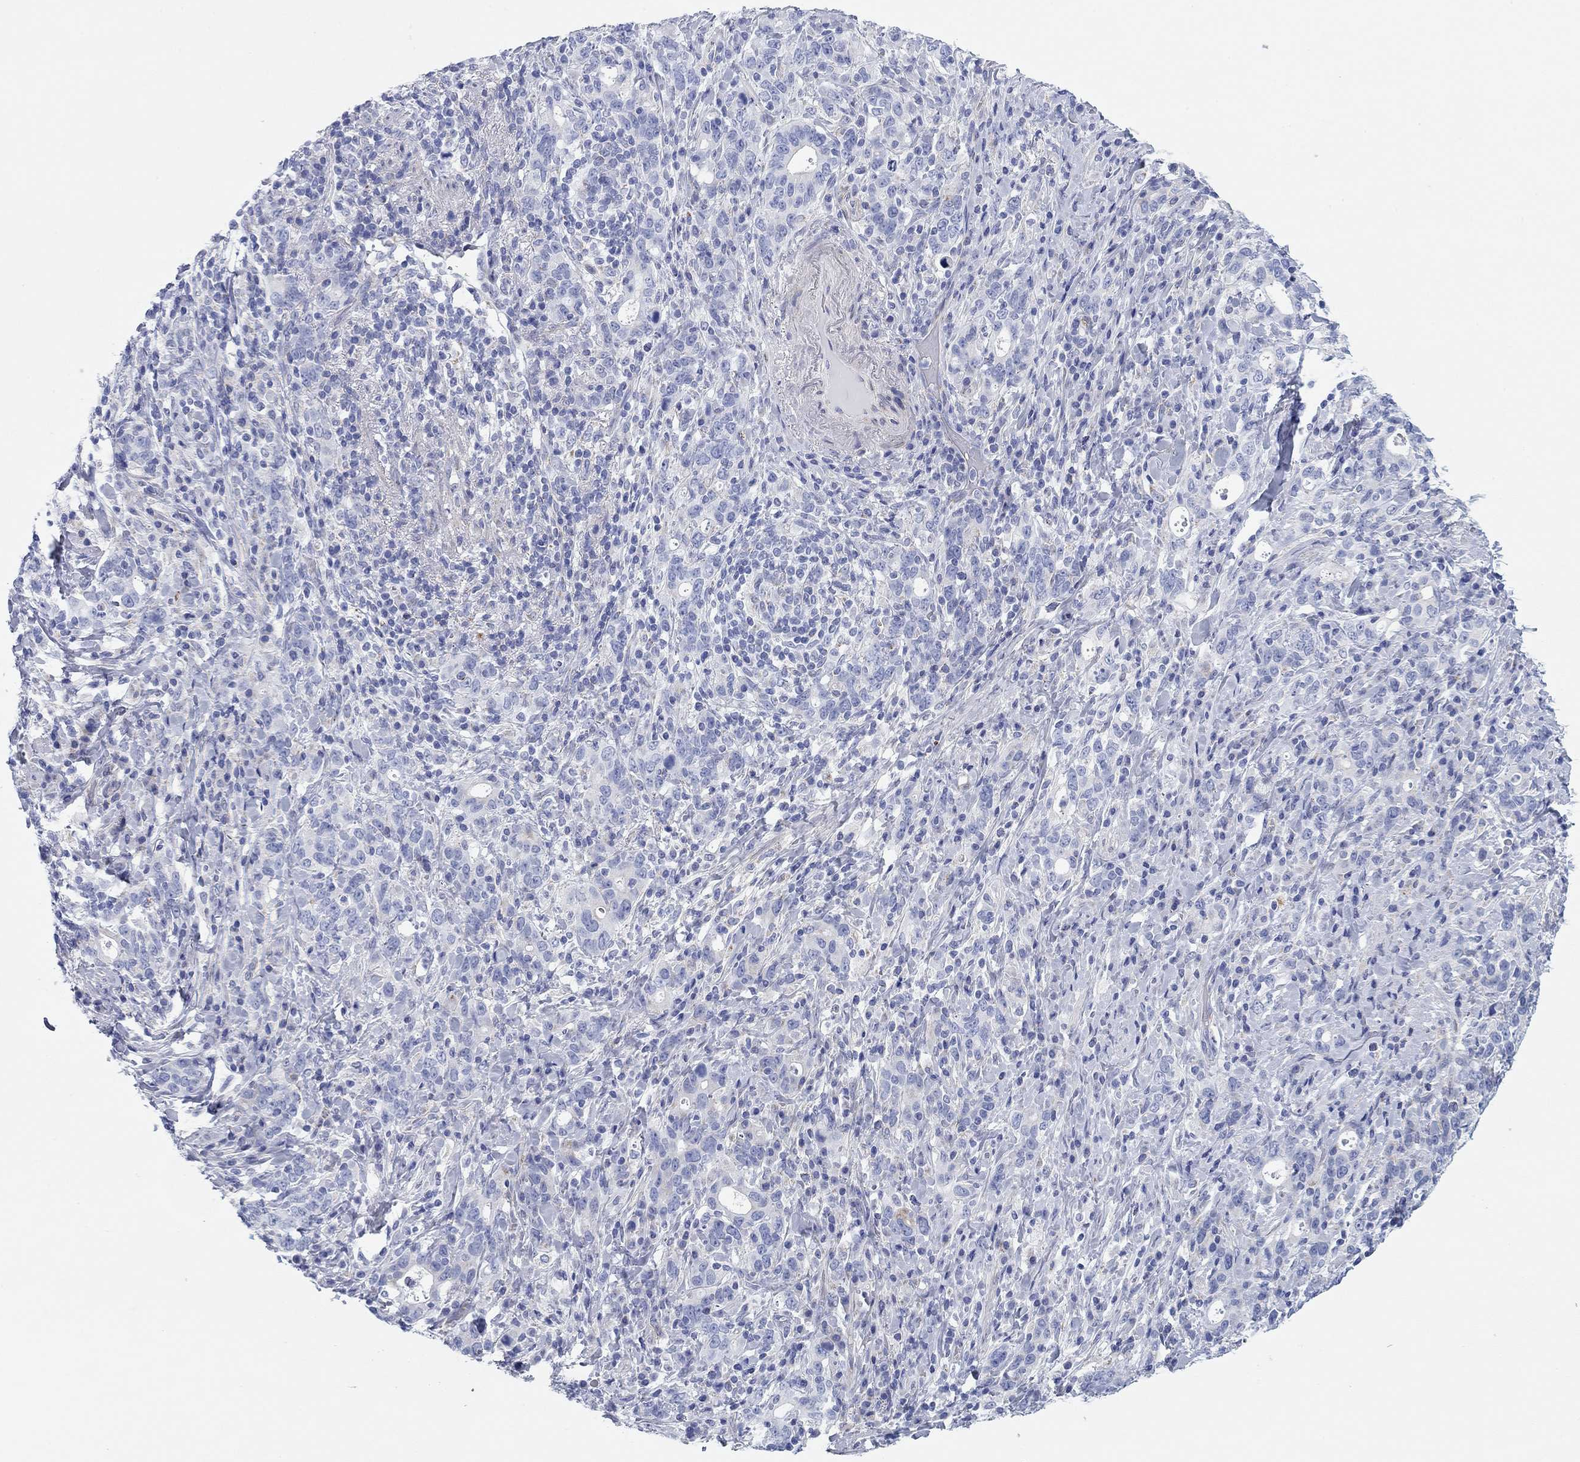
{"staining": {"intensity": "negative", "quantity": "none", "location": "none"}, "tissue": "stomach cancer", "cell_type": "Tumor cells", "image_type": "cancer", "snomed": [{"axis": "morphology", "description": "Adenocarcinoma, NOS"}, {"axis": "topography", "description": "Stomach"}], "caption": "Immunohistochemistry (IHC) of human stomach cancer (adenocarcinoma) displays no expression in tumor cells.", "gene": "CHI3L2", "patient": {"sex": "male", "age": 79}}